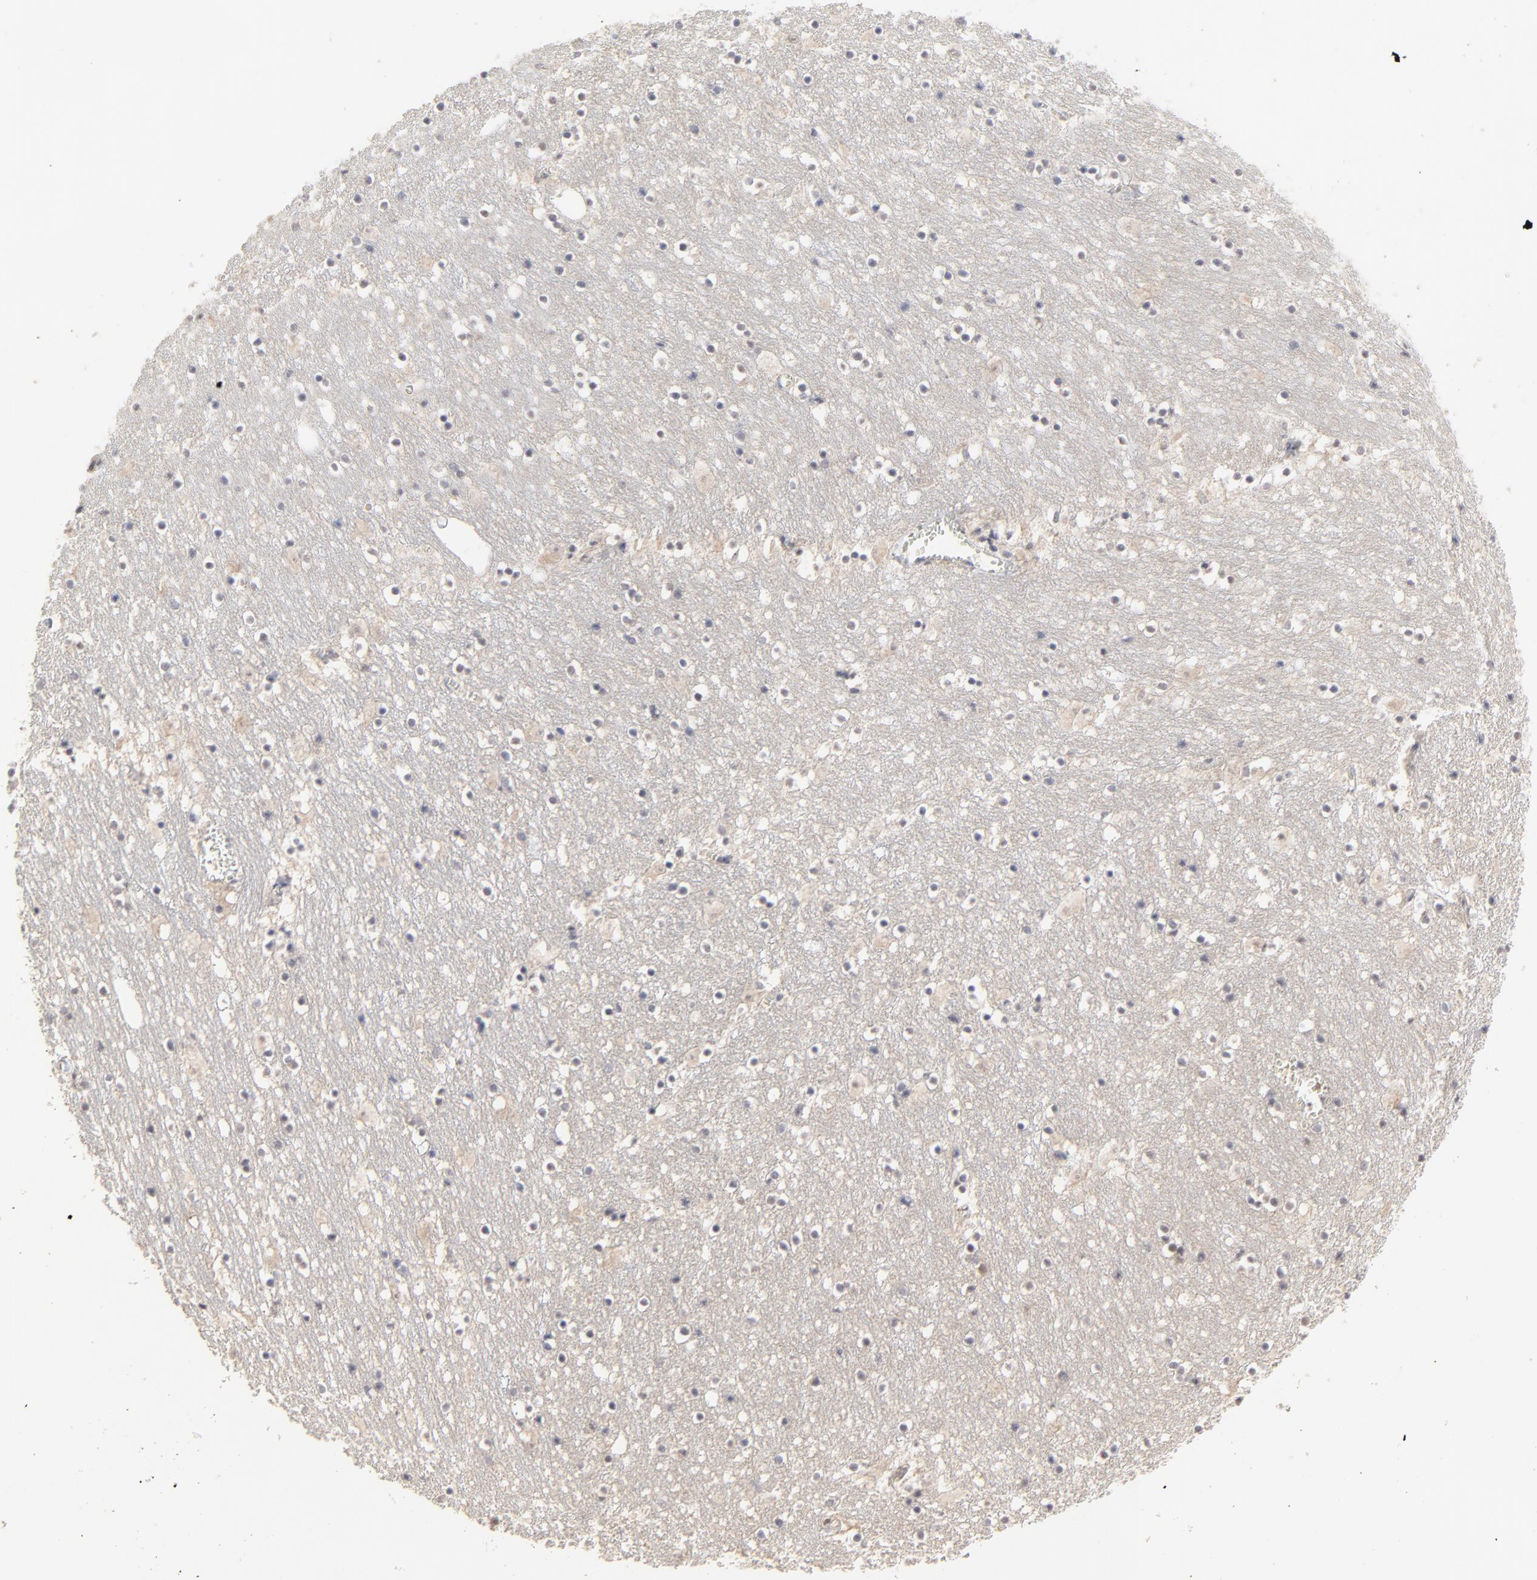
{"staining": {"intensity": "negative", "quantity": "none", "location": "none"}, "tissue": "caudate", "cell_type": "Glial cells", "image_type": "normal", "snomed": [{"axis": "morphology", "description": "Normal tissue, NOS"}, {"axis": "topography", "description": "Lateral ventricle wall"}], "caption": "Caudate was stained to show a protein in brown. There is no significant positivity in glial cells.", "gene": "FAM199X", "patient": {"sex": "male", "age": 45}}